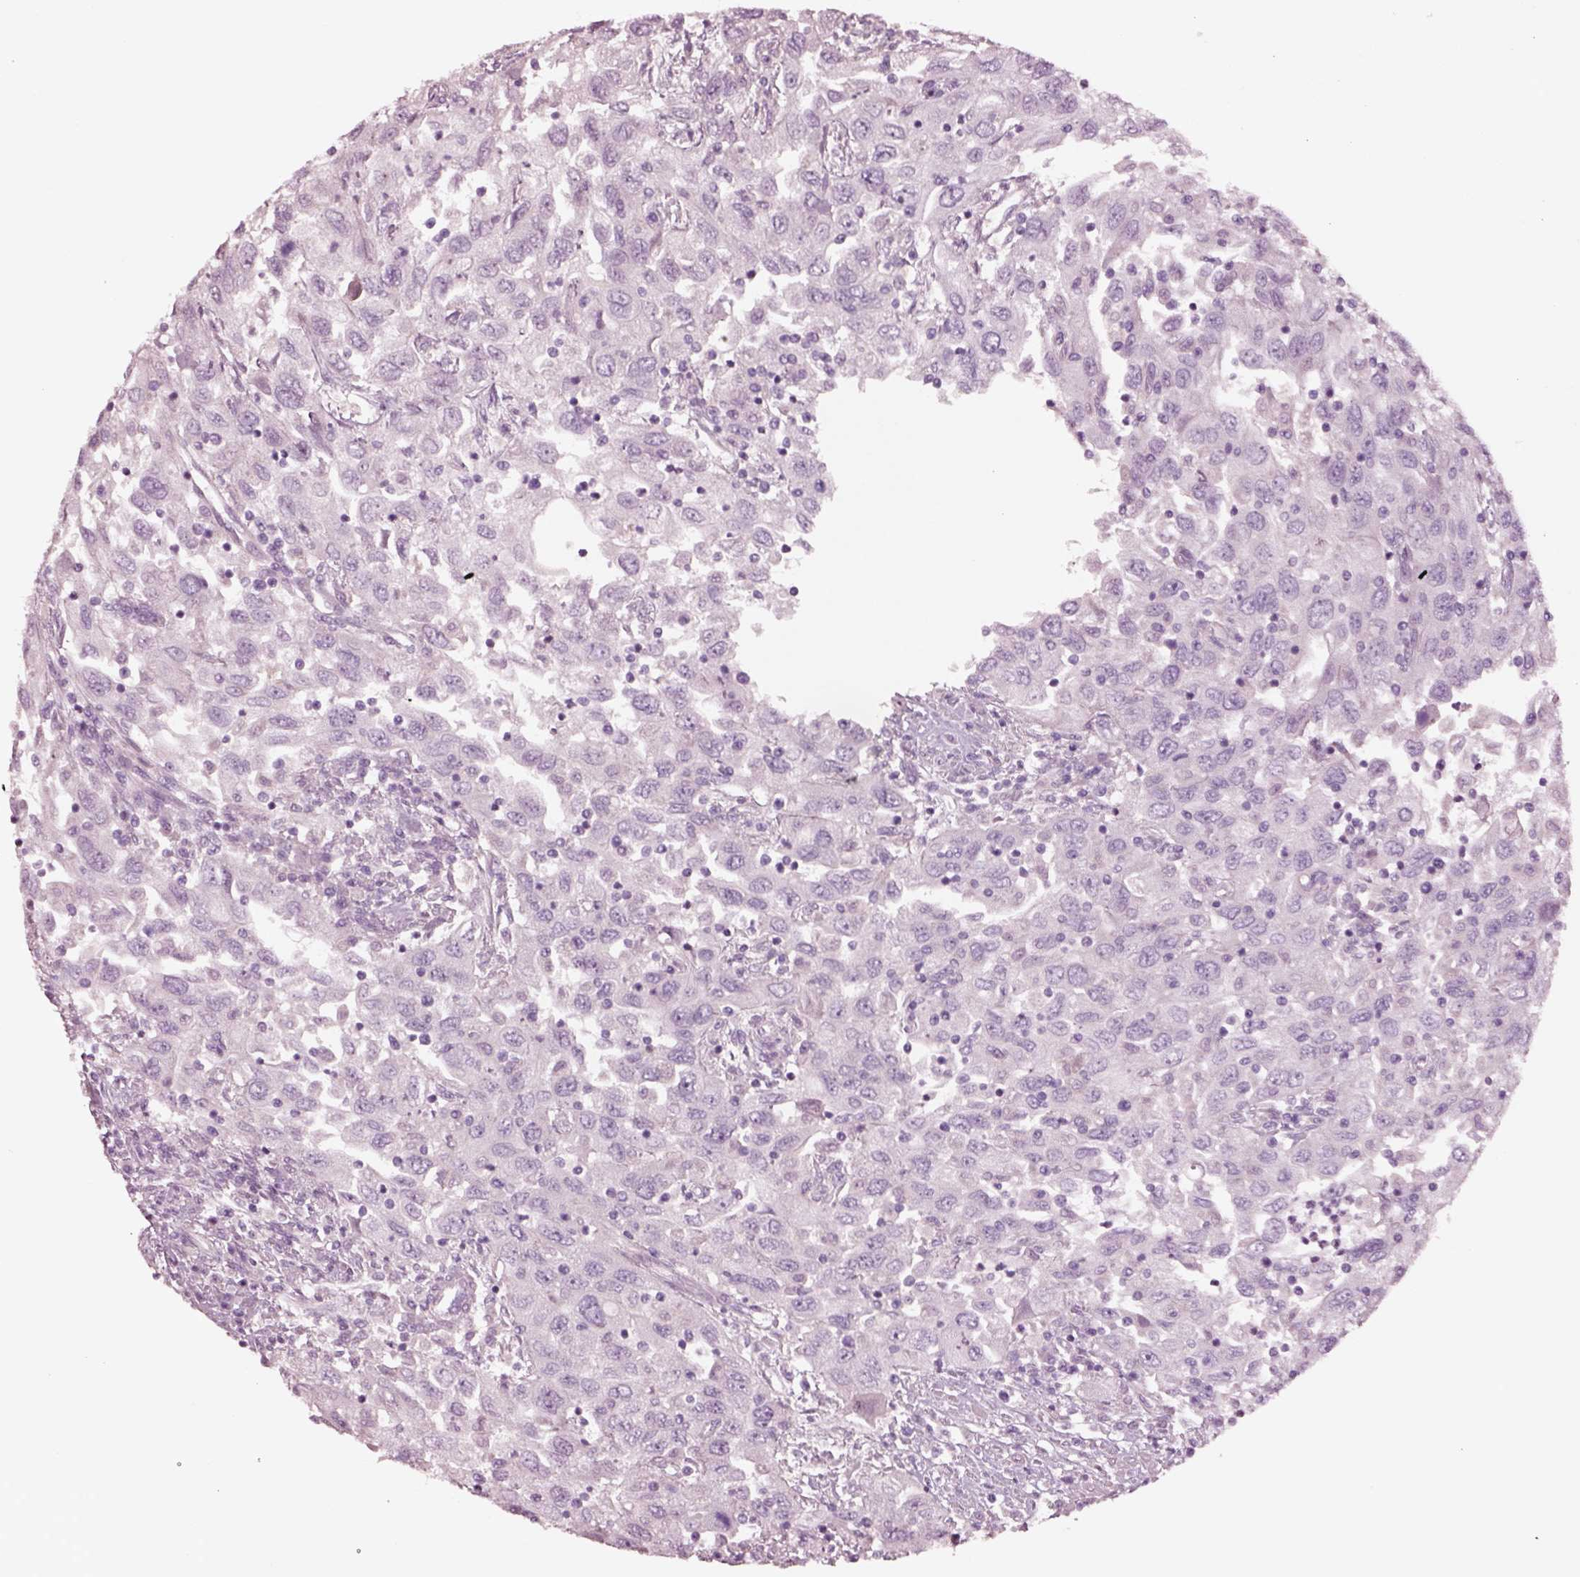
{"staining": {"intensity": "negative", "quantity": "none", "location": "none"}, "tissue": "urothelial cancer", "cell_type": "Tumor cells", "image_type": "cancer", "snomed": [{"axis": "morphology", "description": "Urothelial carcinoma, High grade"}, {"axis": "topography", "description": "Urinary bladder"}], "caption": "The immunohistochemistry histopathology image has no significant staining in tumor cells of urothelial cancer tissue.", "gene": "NMRK2", "patient": {"sex": "male", "age": 76}}